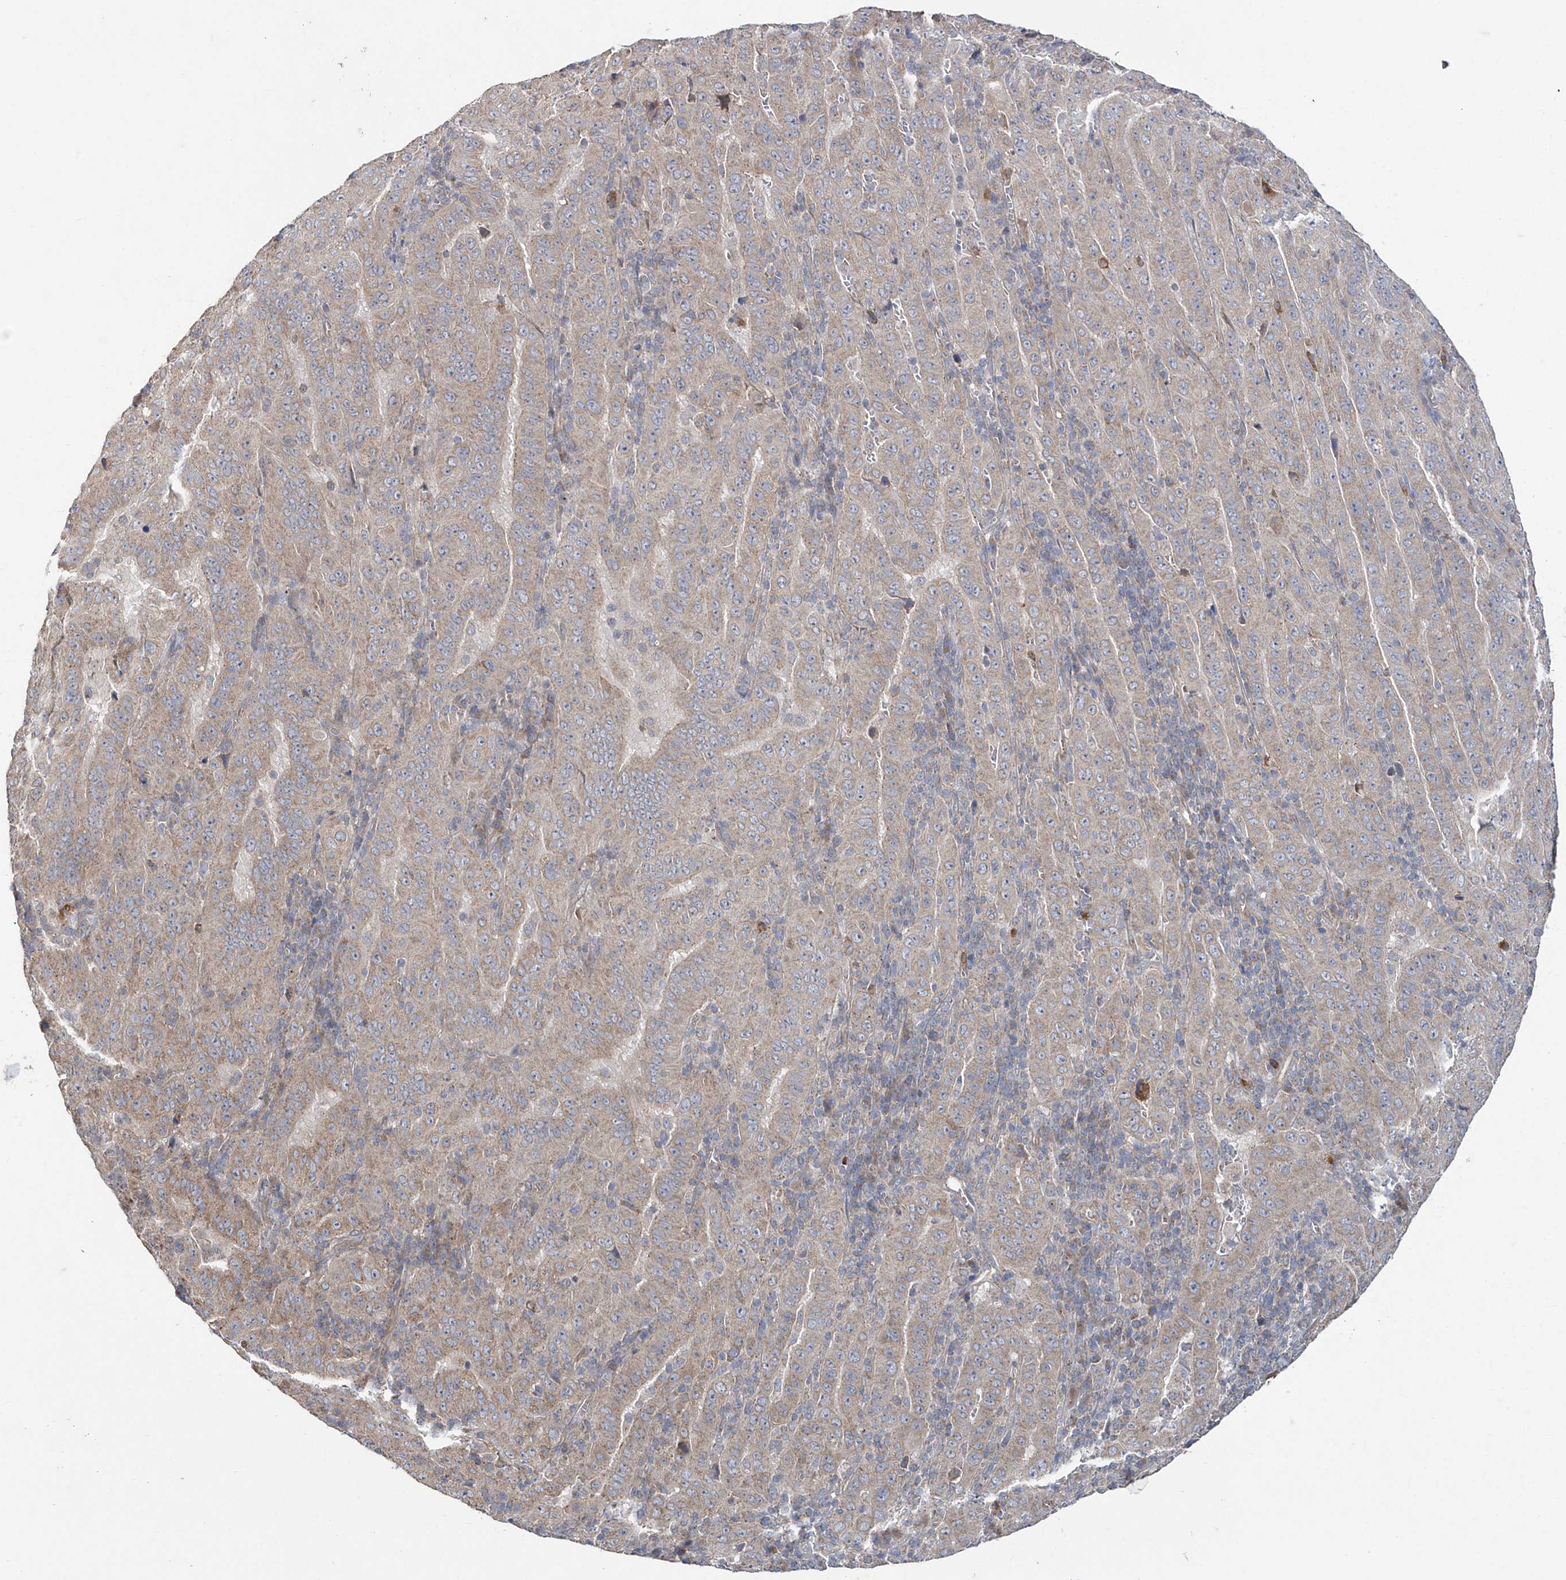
{"staining": {"intensity": "weak", "quantity": "25%-75%", "location": "cytoplasmic/membranous"}, "tissue": "pancreatic cancer", "cell_type": "Tumor cells", "image_type": "cancer", "snomed": [{"axis": "morphology", "description": "Adenocarcinoma, NOS"}, {"axis": "topography", "description": "Pancreas"}], "caption": "Immunohistochemistry (IHC) micrograph of pancreatic adenocarcinoma stained for a protein (brown), which shows low levels of weak cytoplasmic/membranous staining in about 25%-75% of tumor cells.", "gene": "TRIM60", "patient": {"sex": "male", "age": 63}}